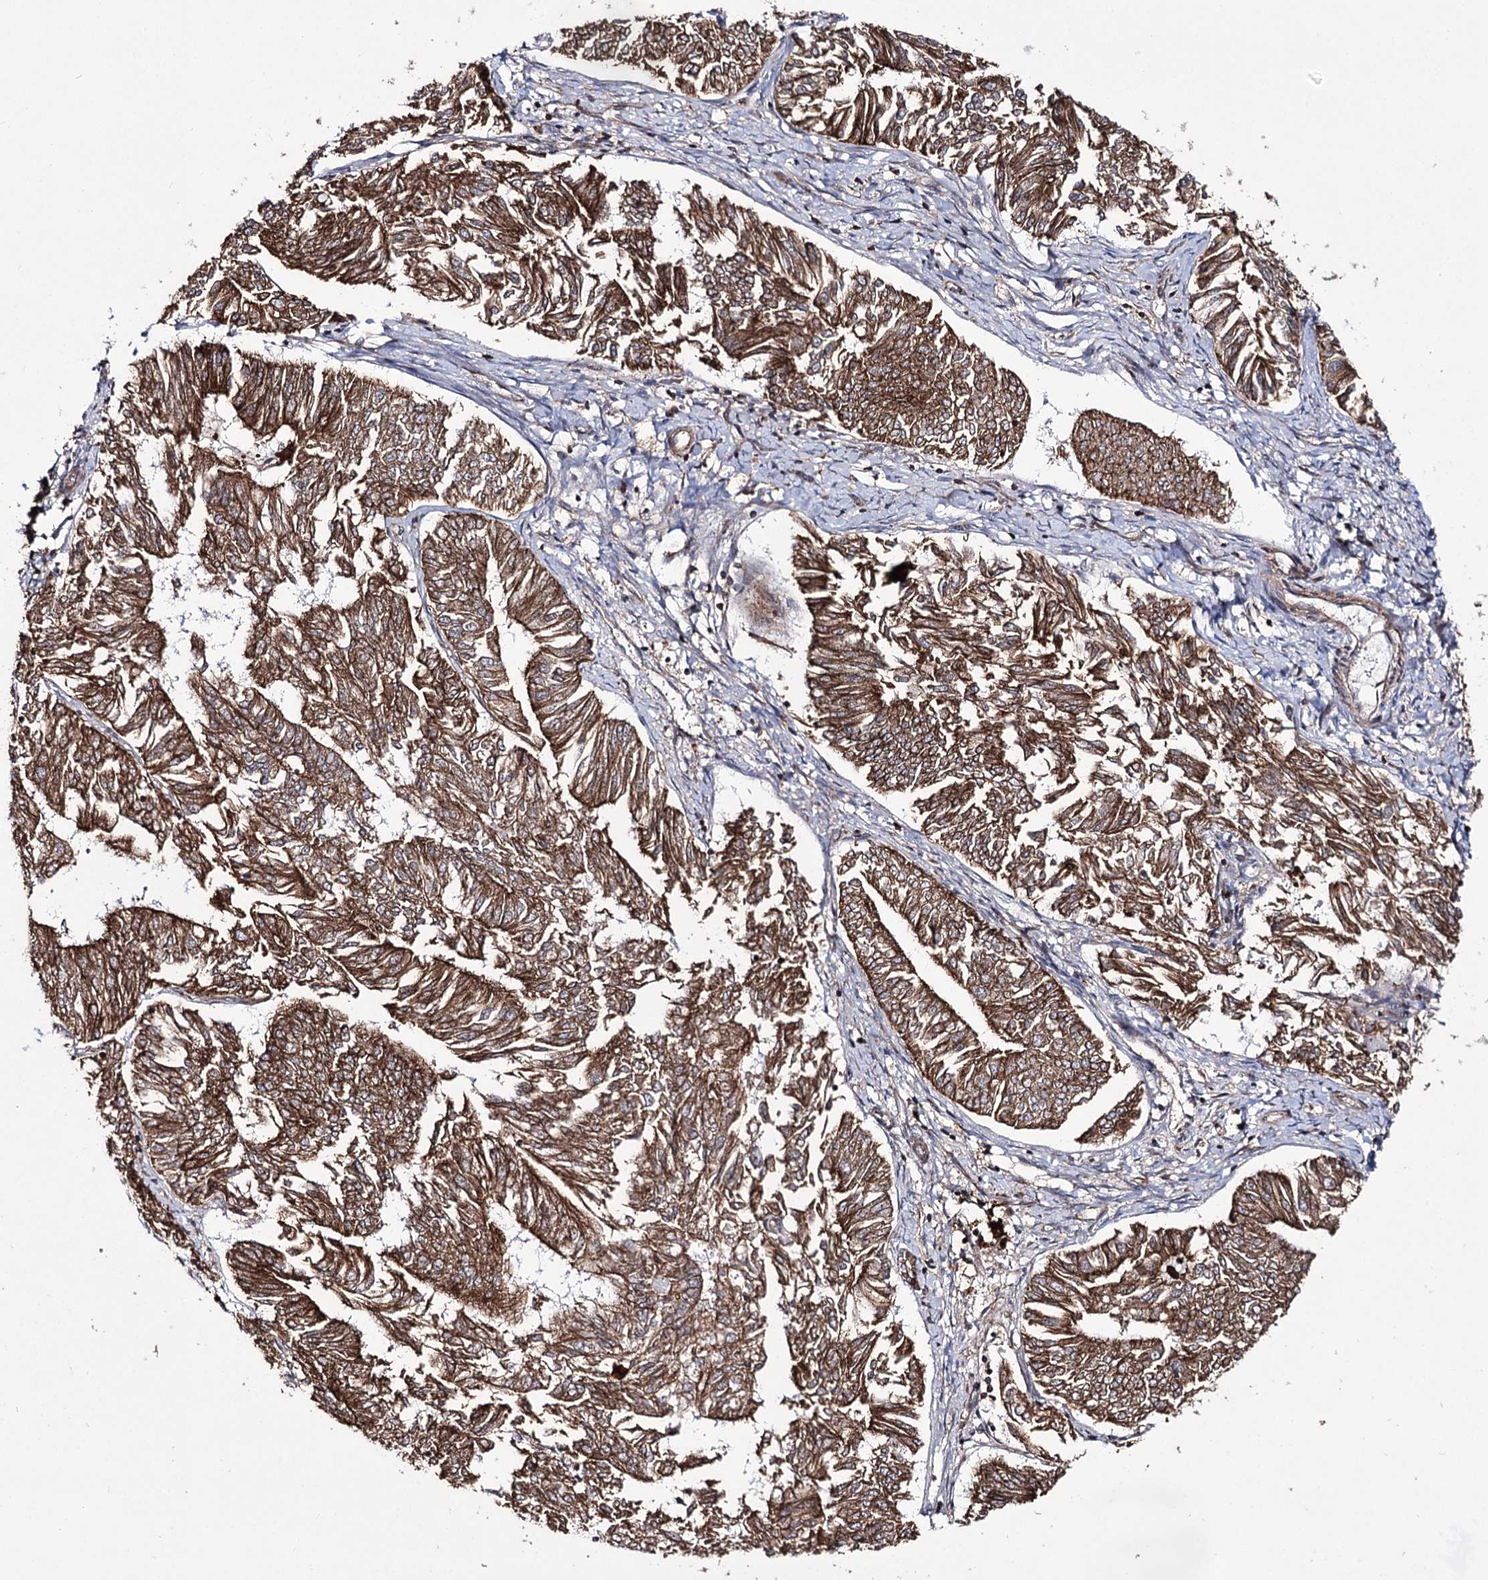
{"staining": {"intensity": "strong", "quantity": ">75%", "location": "cytoplasmic/membranous"}, "tissue": "endometrial cancer", "cell_type": "Tumor cells", "image_type": "cancer", "snomed": [{"axis": "morphology", "description": "Adenocarcinoma, NOS"}, {"axis": "topography", "description": "Endometrium"}], "caption": "Immunohistochemistry (IHC) staining of endometrial cancer (adenocarcinoma), which displays high levels of strong cytoplasmic/membranous expression in approximately >75% of tumor cells indicating strong cytoplasmic/membranous protein staining. The staining was performed using DAB (3,3'-diaminobenzidine) (brown) for protein detection and nuclei were counterstained in hematoxylin (blue).", "gene": "DHX29", "patient": {"sex": "female", "age": 58}}